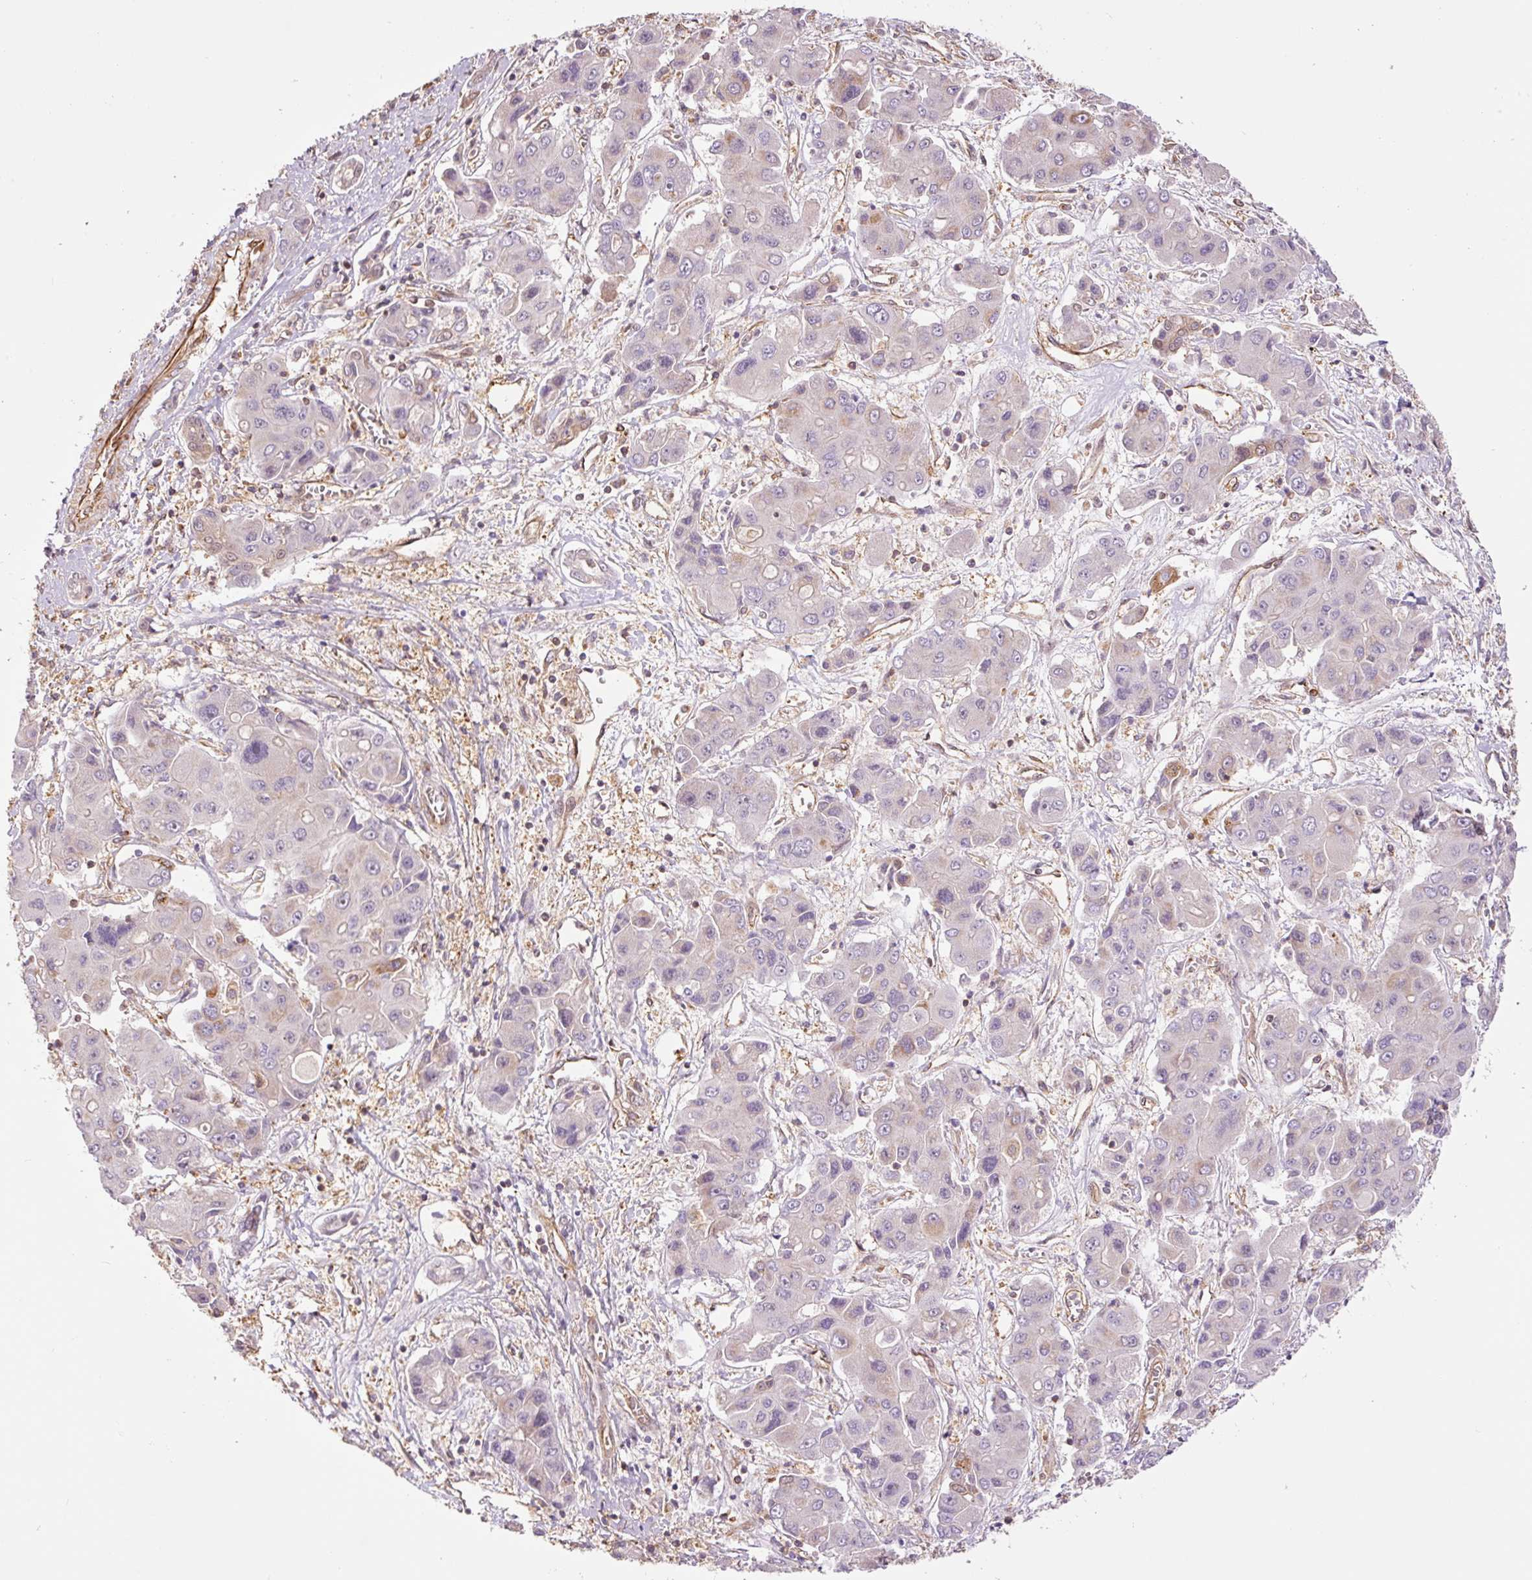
{"staining": {"intensity": "weak", "quantity": "<25%", "location": "cytoplasmic/membranous"}, "tissue": "liver cancer", "cell_type": "Tumor cells", "image_type": "cancer", "snomed": [{"axis": "morphology", "description": "Cholangiocarcinoma"}, {"axis": "topography", "description": "Liver"}], "caption": "This image is of liver cancer stained with IHC to label a protein in brown with the nuclei are counter-stained blue. There is no positivity in tumor cells. (DAB immunohistochemistry (IHC), high magnification).", "gene": "PCK2", "patient": {"sex": "male", "age": 67}}